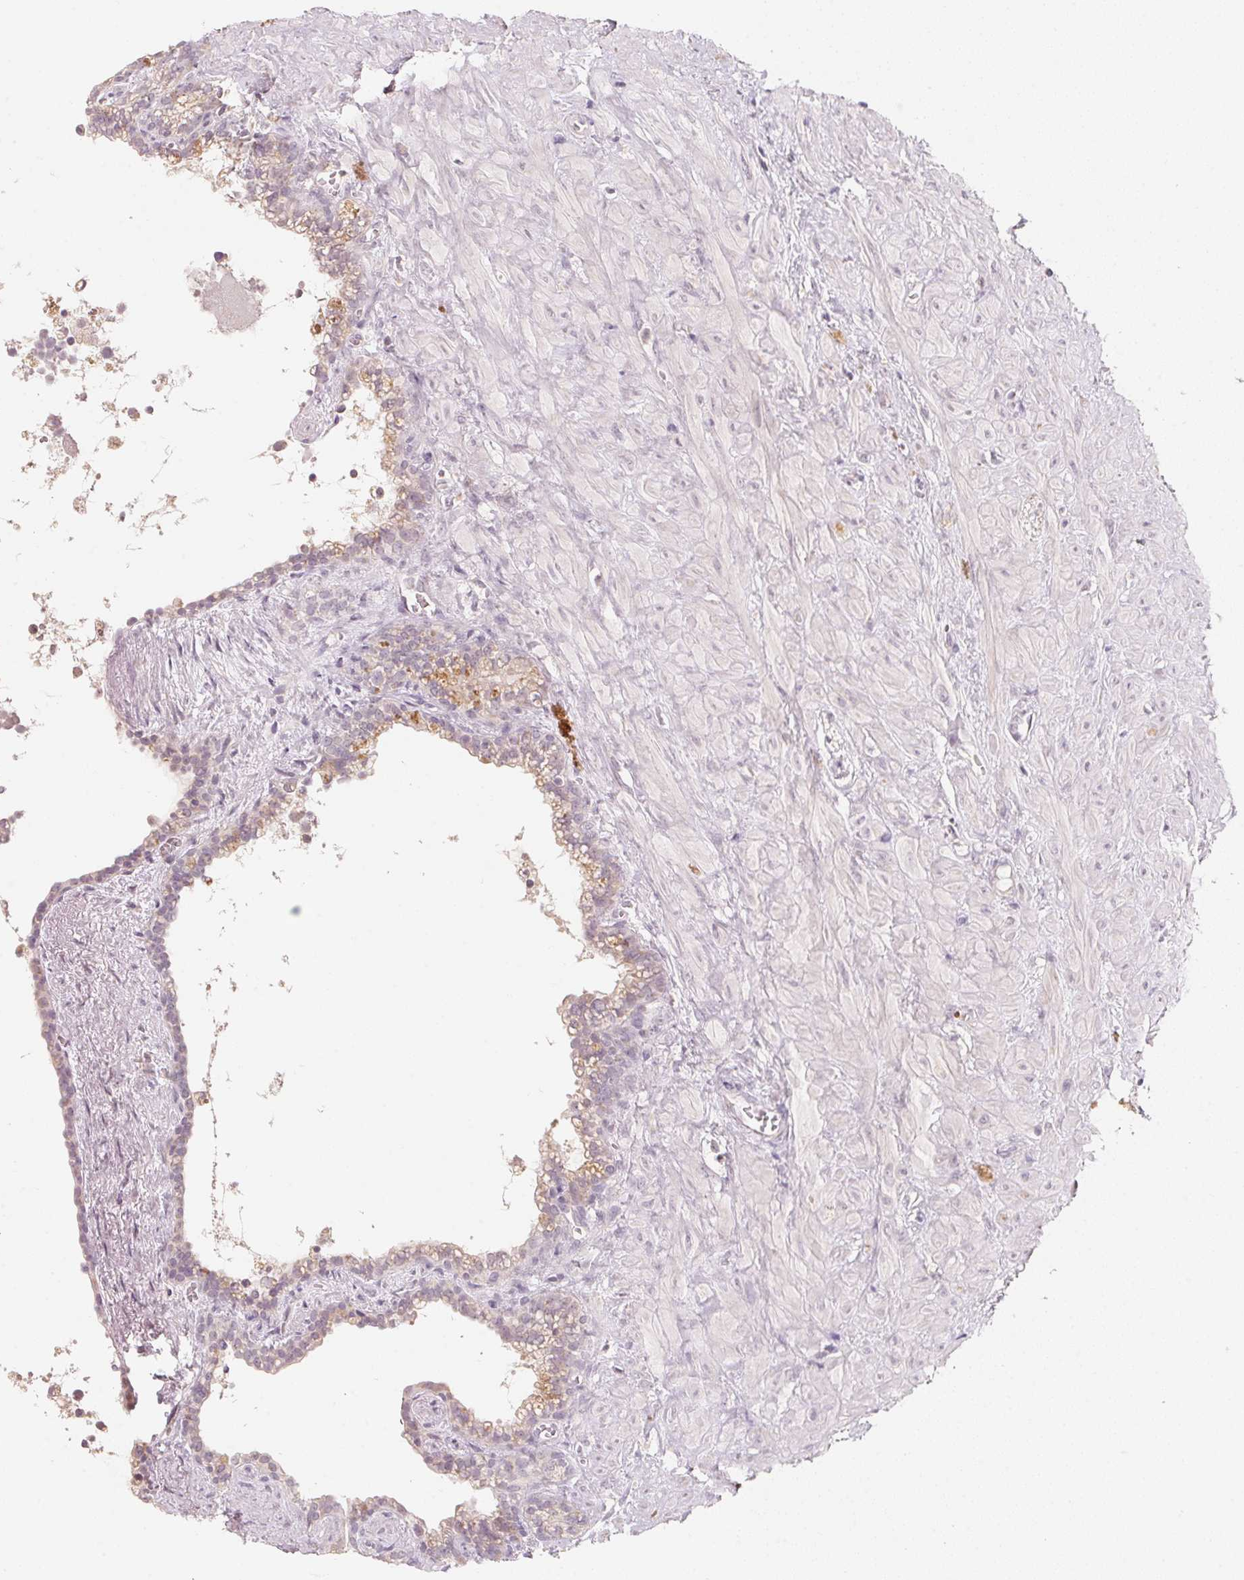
{"staining": {"intensity": "weak", "quantity": "<25%", "location": "cytoplasmic/membranous"}, "tissue": "seminal vesicle", "cell_type": "Glandular cells", "image_type": "normal", "snomed": [{"axis": "morphology", "description": "Normal tissue, NOS"}, {"axis": "topography", "description": "Seminal veicle"}], "caption": "The immunohistochemistry micrograph has no significant staining in glandular cells of seminal vesicle.", "gene": "ANKRD31", "patient": {"sex": "male", "age": 76}}